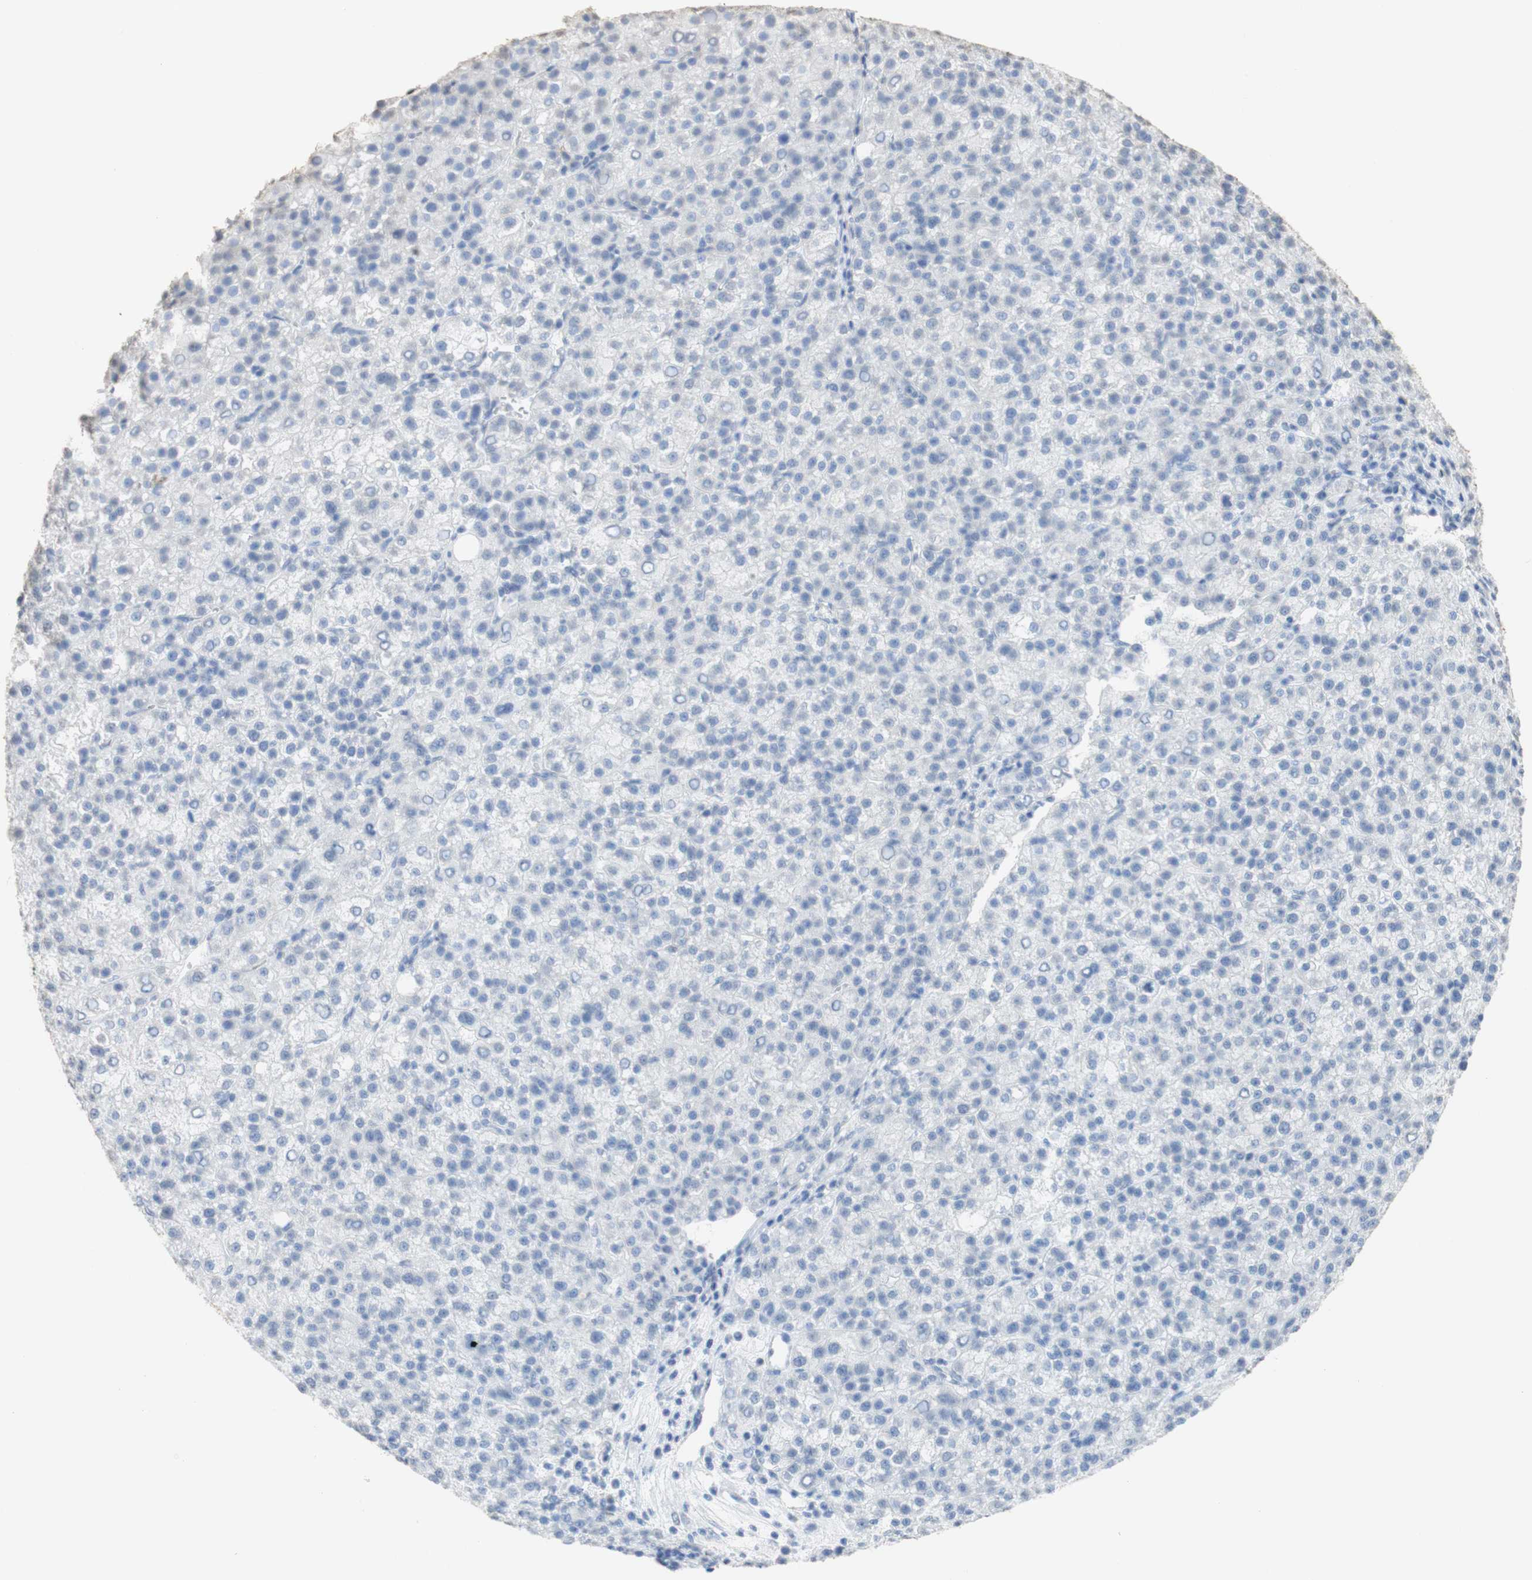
{"staining": {"intensity": "negative", "quantity": "none", "location": "none"}, "tissue": "liver cancer", "cell_type": "Tumor cells", "image_type": "cancer", "snomed": [{"axis": "morphology", "description": "Carcinoma, Hepatocellular, NOS"}, {"axis": "topography", "description": "Liver"}], "caption": "IHC of human hepatocellular carcinoma (liver) exhibits no positivity in tumor cells.", "gene": "L1CAM", "patient": {"sex": "female", "age": 58}}